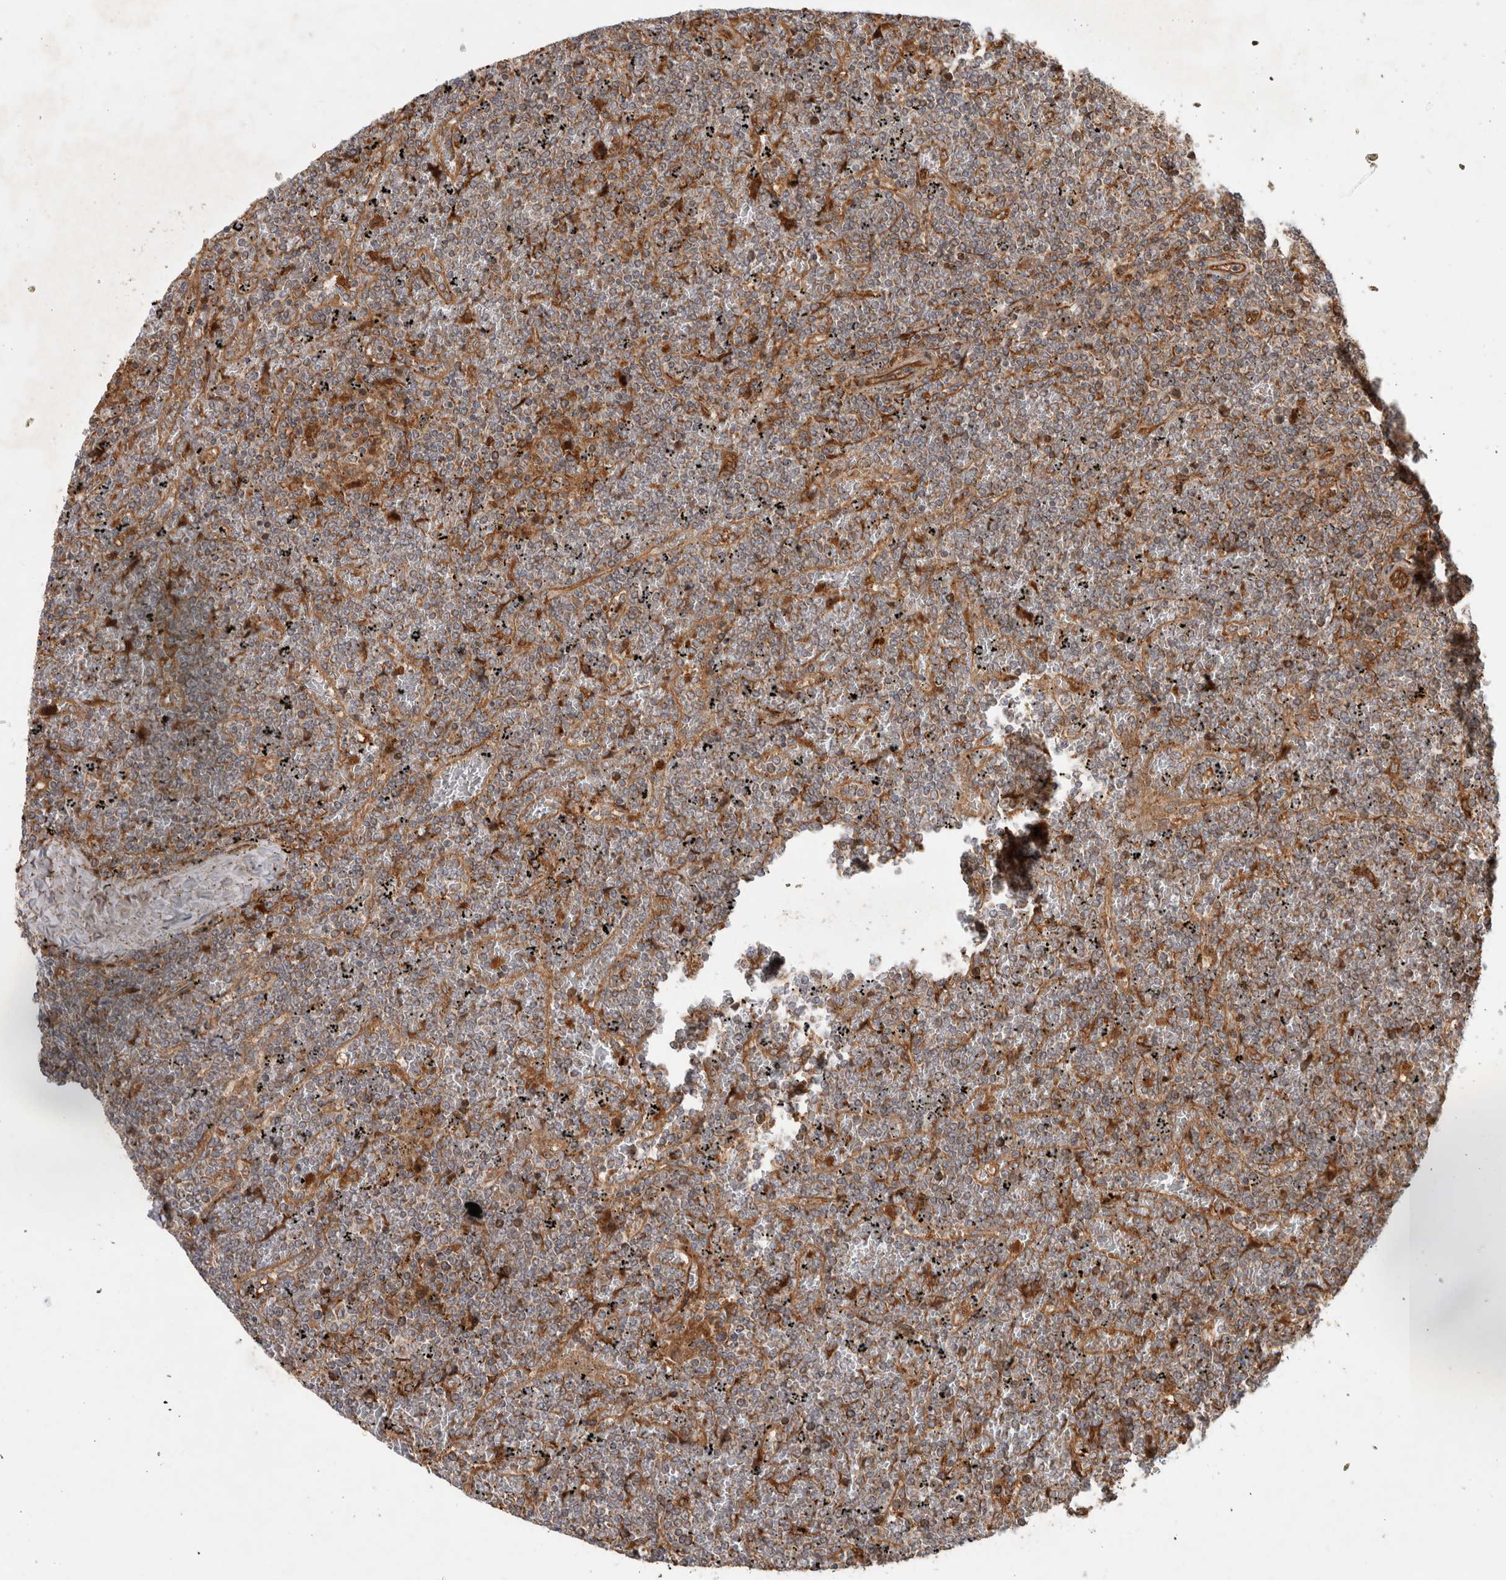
{"staining": {"intensity": "weak", "quantity": ">75%", "location": "cytoplasmic/membranous"}, "tissue": "lymphoma", "cell_type": "Tumor cells", "image_type": "cancer", "snomed": [{"axis": "morphology", "description": "Malignant lymphoma, non-Hodgkin's type, Low grade"}, {"axis": "topography", "description": "Spleen"}], "caption": "Immunohistochemistry (DAB (3,3'-diaminobenzidine)) staining of human lymphoma displays weak cytoplasmic/membranous protein expression in about >75% of tumor cells.", "gene": "TUBD1", "patient": {"sex": "female", "age": 19}}